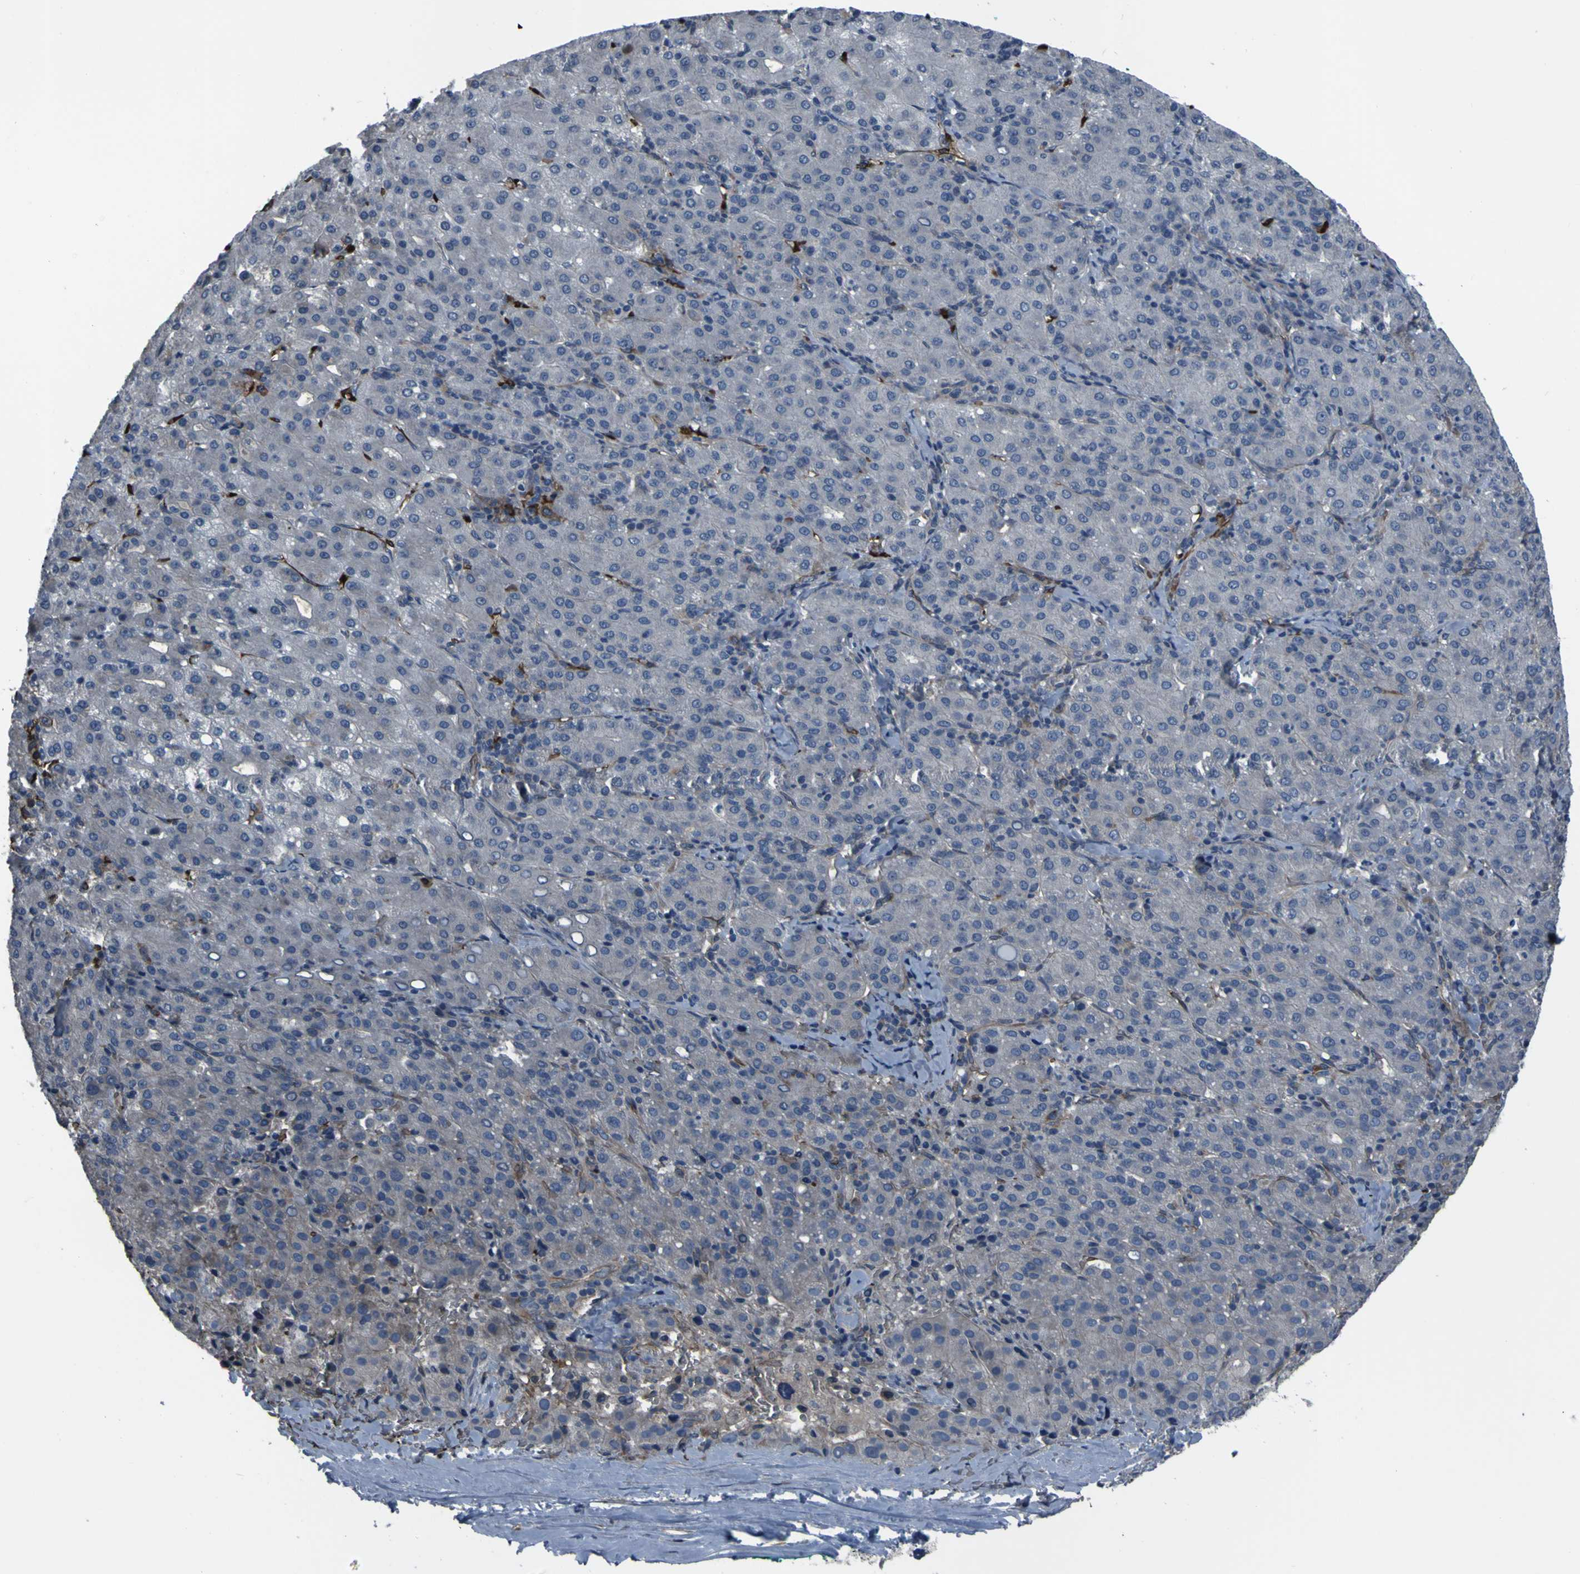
{"staining": {"intensity": "negative", "quantity": "none", "location": "none"}, "tissue": "liver cancer", "cell_type": "Tumor cells", "image_type": "cancer", "snomed": [{"axis": "morphology", "description": "Carcinoma, Hepatocellular, NOS"}, {"axis": "topography", "description": "Liver"}], "caption": "High power microscopy image of an immunohistochemistry photomicrograph of liver cancer, revealing no significant positivity in tumor cells. (Immunohistochemistry, brightfield microscopy, high magnification).", "gene": "GRAMD1A", "patient": {"sex": "male", "age": 65}}